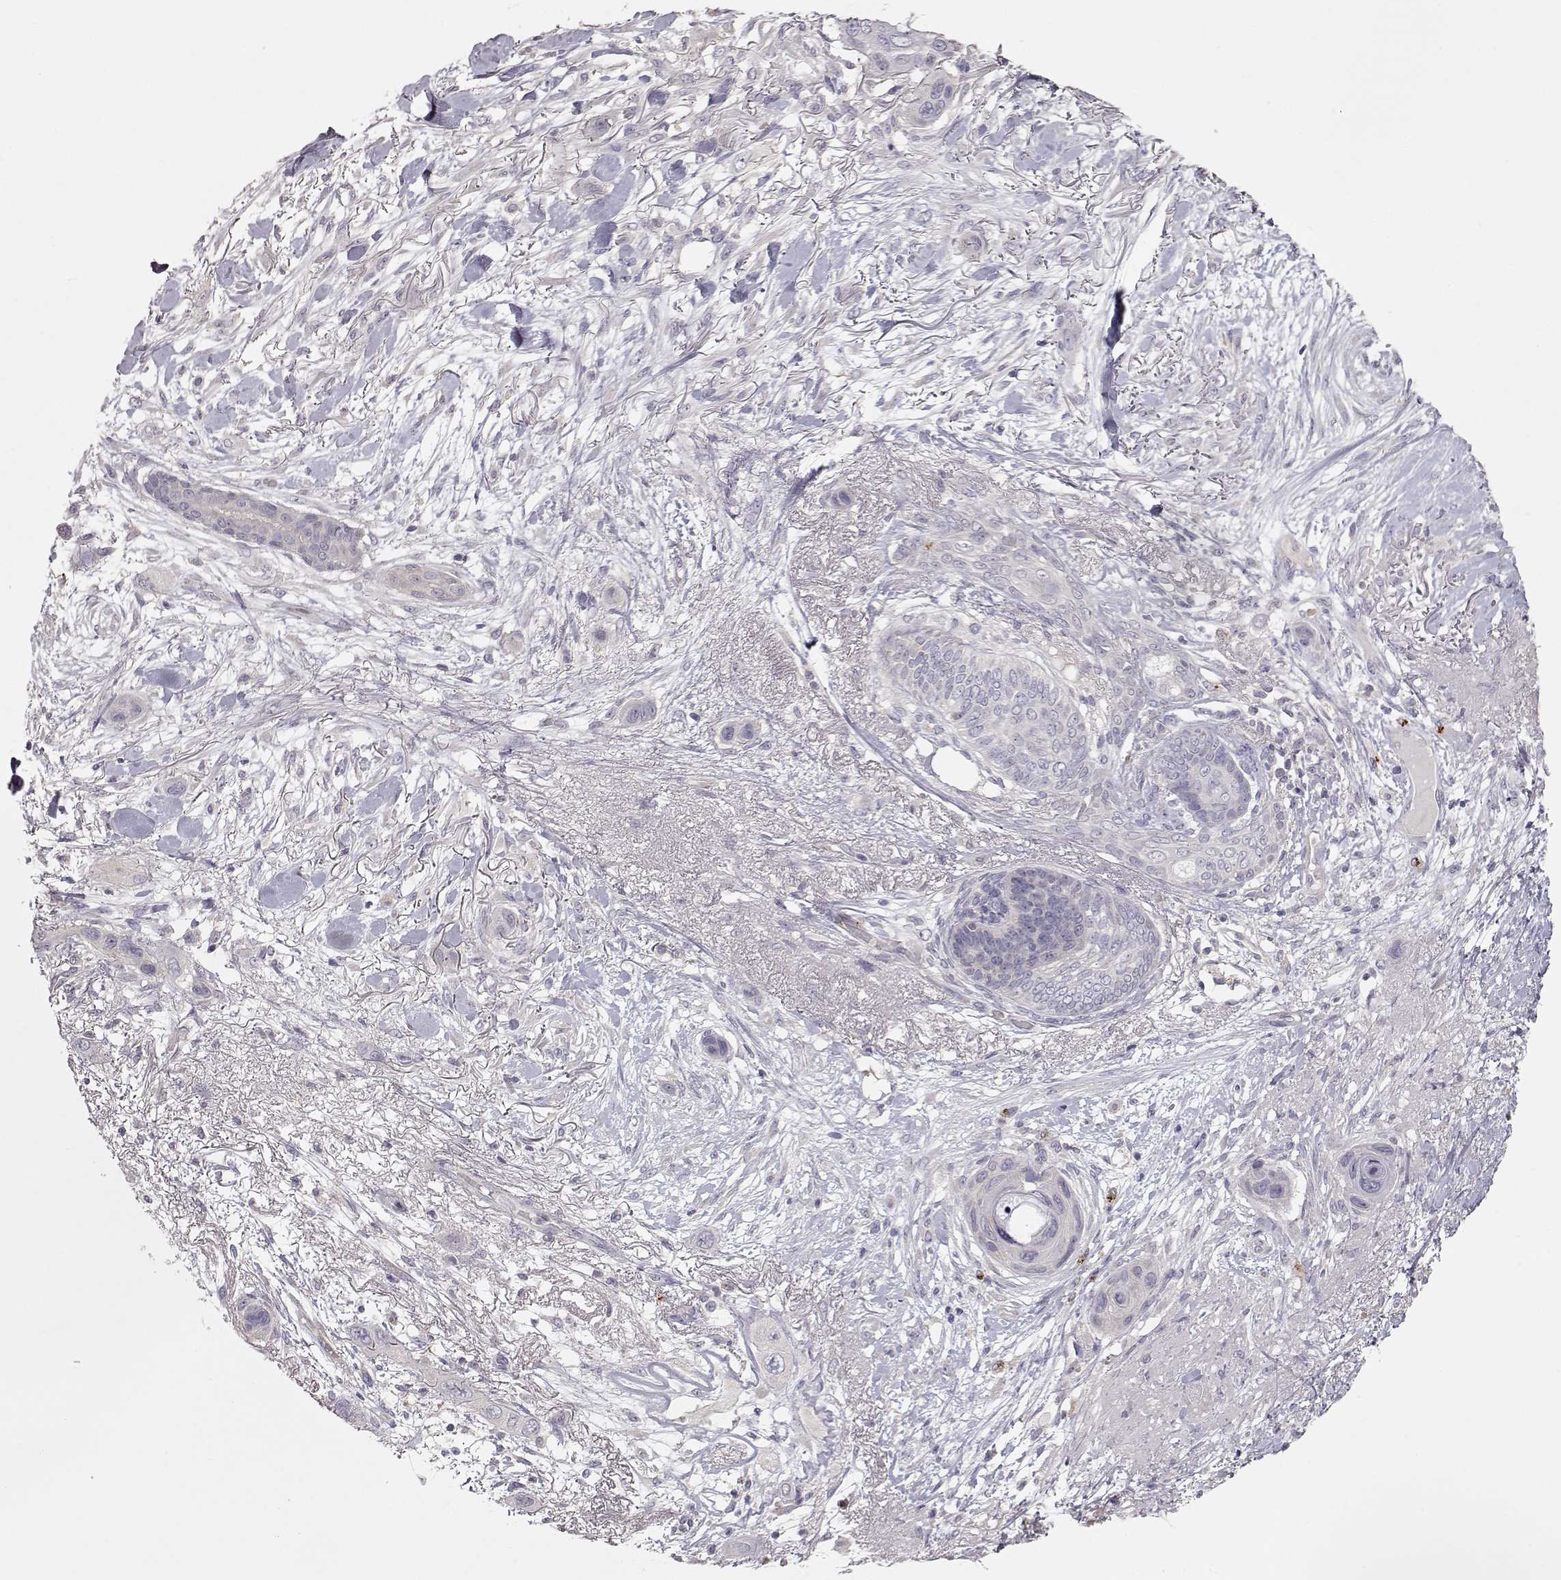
{"staining": {"intensity": "negative", "quantity": "none", "location": "none"}, "tissue": "skin cancer", "cell_type": "Tumor cells", "image_type": "cancer", "snomed": [{"axis": "morphology", "description": "Squamous cell carcinoma, NOS"}, {"axis": "topography", "description": "Skin"}], "caption": "Protein analysis of skin squamous cell carcinoma reveals no significant positivity in tumor cells.", "gene": "ARHGAP8", "patient": {"sex": "male", "age": 79}}